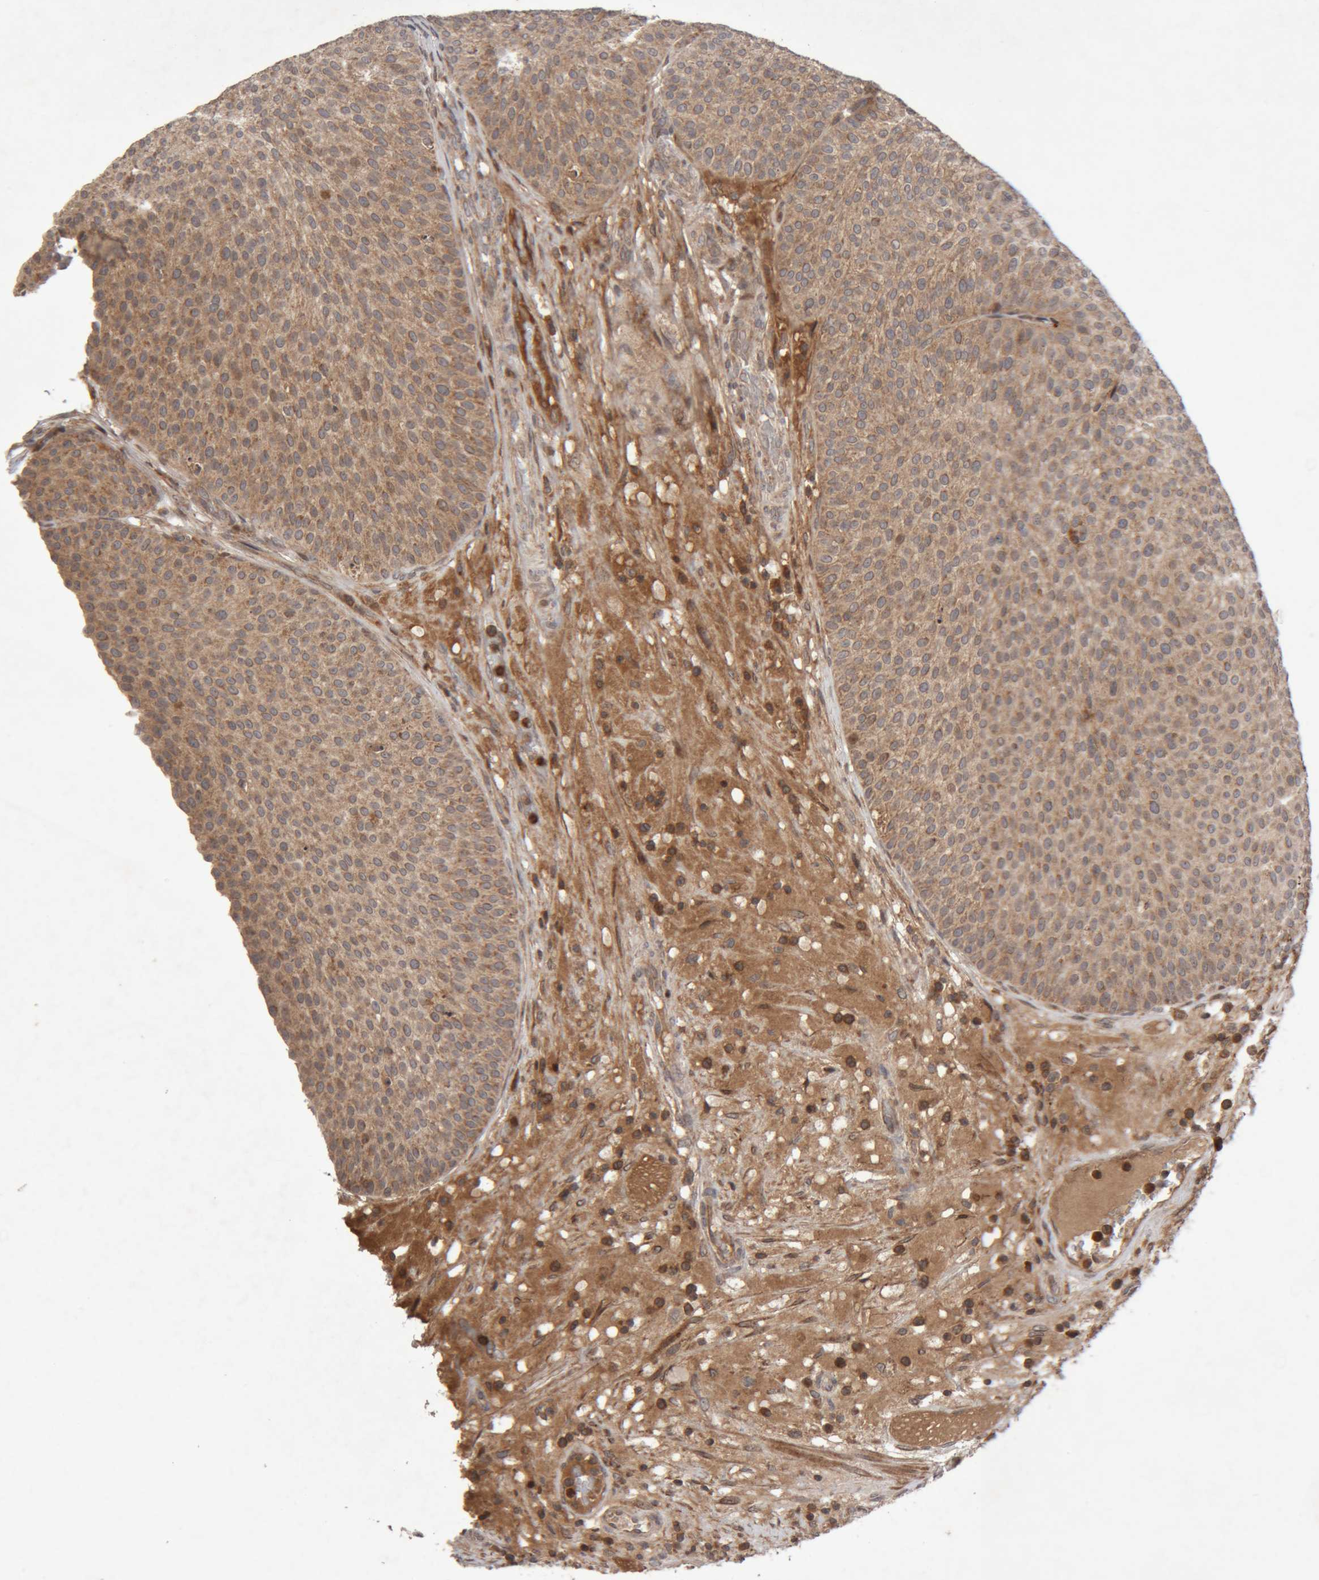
{"staining": {"intensity": "moderate", "quantity": ">75%", "location": "cytoplasmic/membranous"}, "tissue": "urothelial cancer", "cell_type": "Tumor cells", "image_type": "cancer", "snomed": [{"axis": "morphology", "description": "Normal tissue, NOS"}, {"axis": "morphology", "description": "Urothelial carcinoma, Low grade"}, {"axis": "topography", "description": "Smooth muscle"}, {"axis": "topography", "description": "Urinary bladder"}], "caption": "IHC of urothelial carcinoma (low-grade) shows medium levels of moderate cytoplasmic/membranous positivity in approximately >75% of tumor cells.", "gene": "KIF21B", "patient": {"sex": "male", "age": 60}}